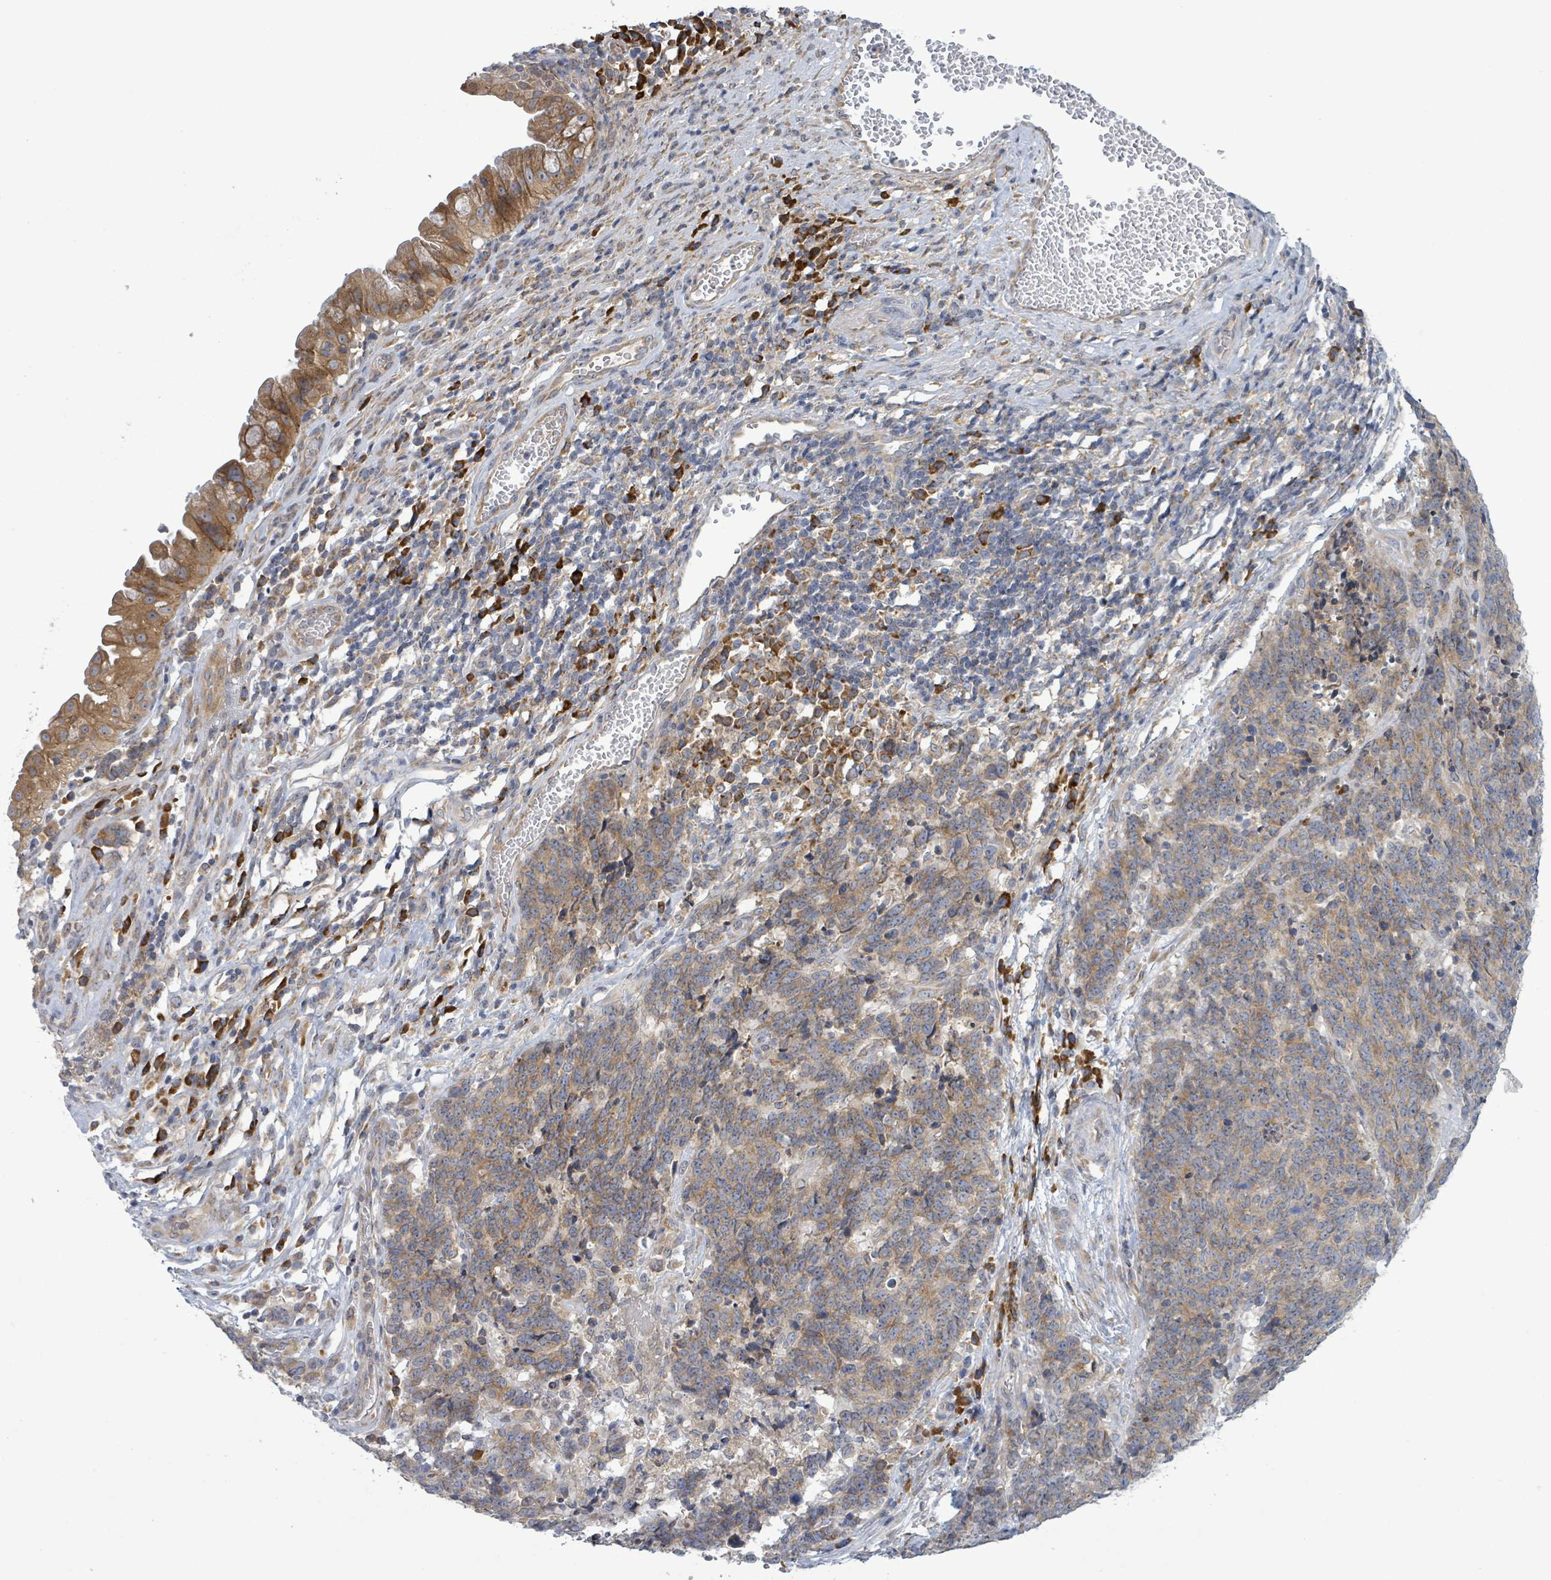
{"staining": {"intensity": "moderate", "quantity": "25%-75%", "location": "cytoplasmic/membranous"}, "tissue": "cervical cancer", "cell_type": "Tumor cells", "image_type": "cancer", "snomed": [{"axis": "morphology", "description": "Squamous cell carcinoma, NOS"}, {"axis": "topography", "description": "Cervix"}], "caption": "Immunohistochemical staining of squamous cell carcinoma (cervical) reveals moderate cytoplasmic/membranous protein positivity in about 25%-75% of tumor cells.", "gene": "ATP13A1", "patient": {"sex": "female", "age": 29}}